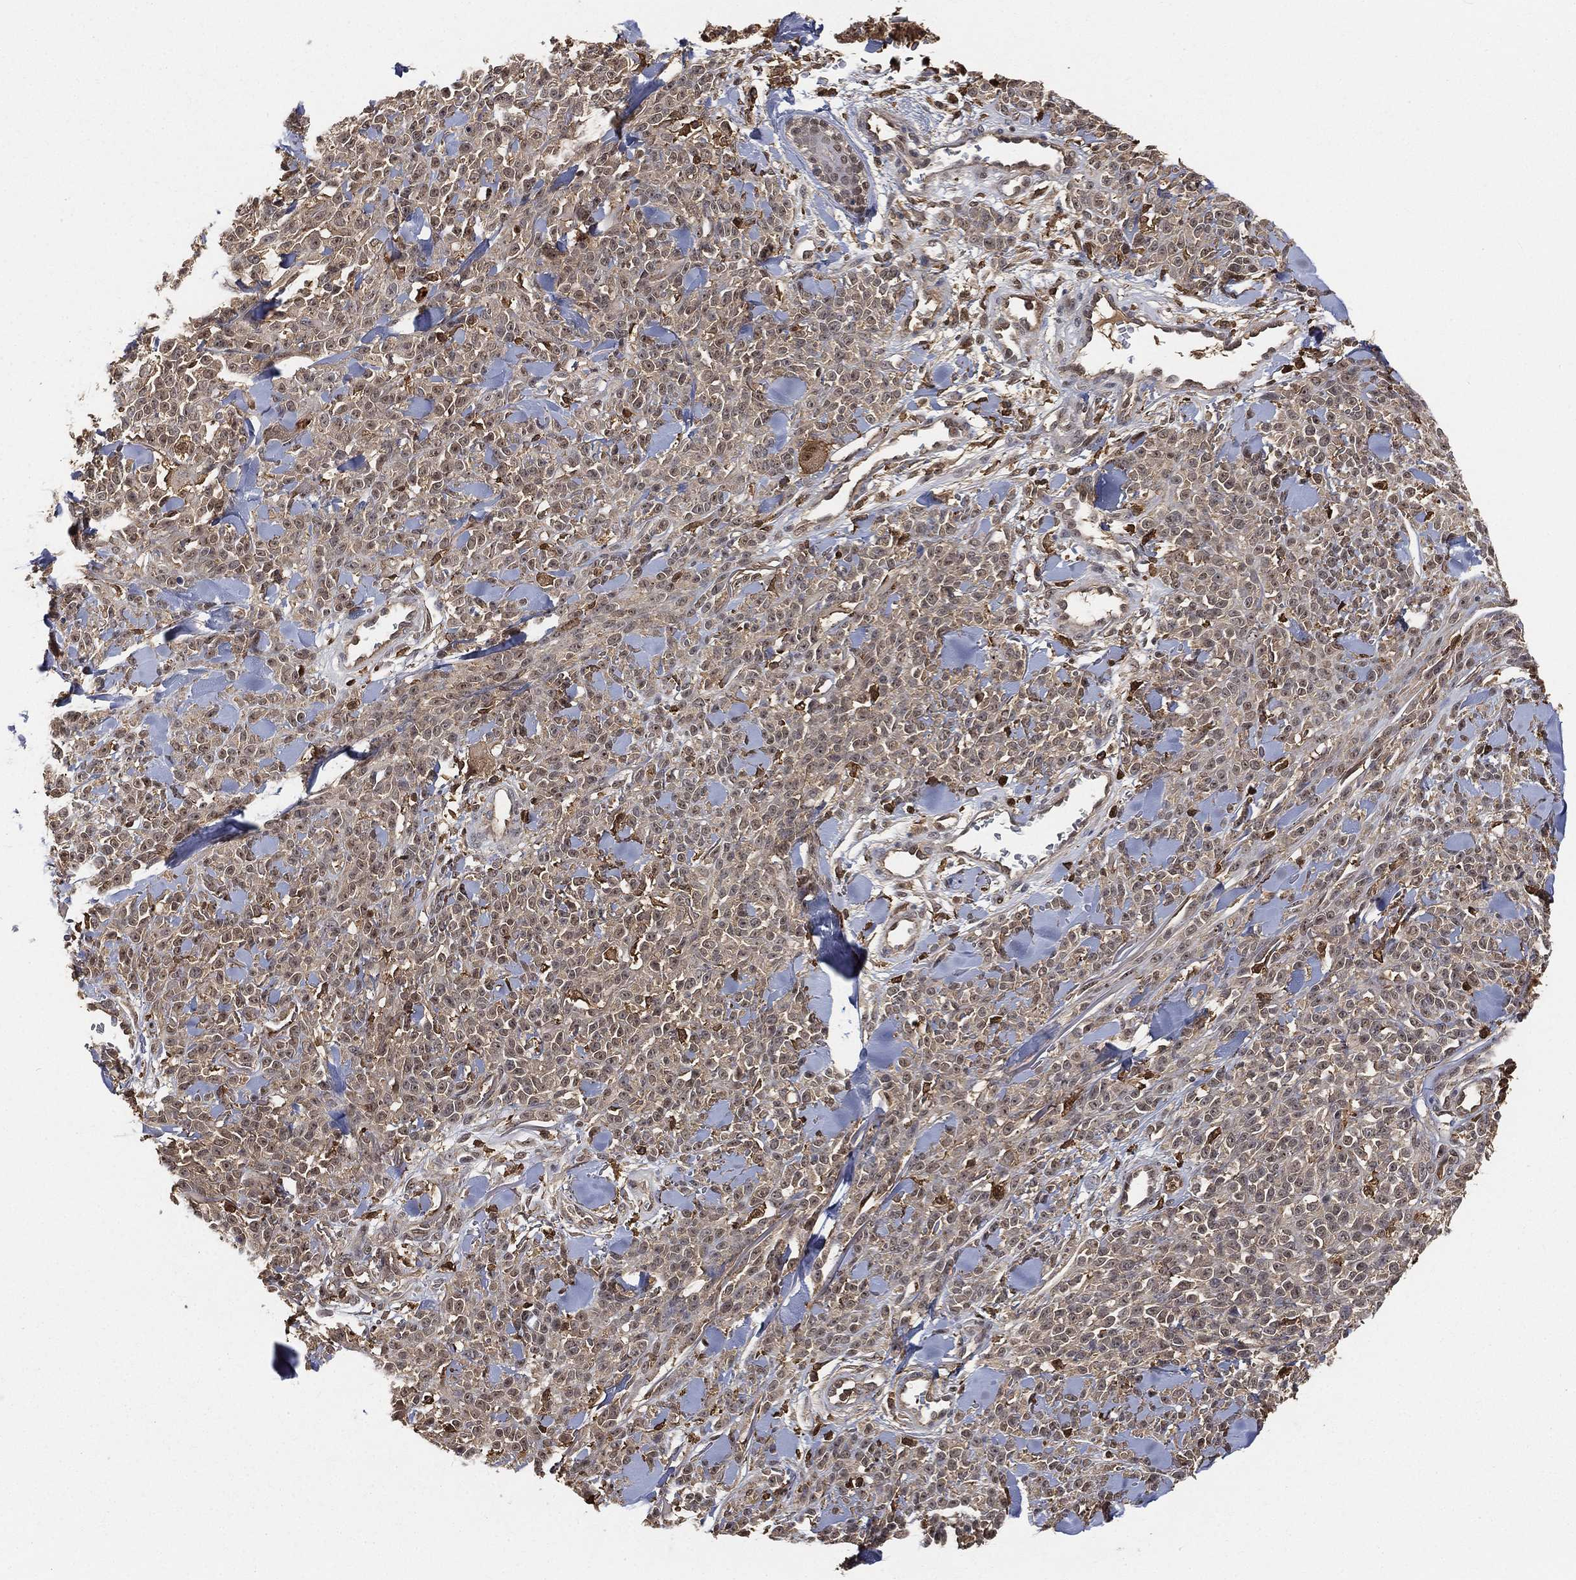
{"staining": {"intensity": "negative", "quantity": "none", "location": "none"}, "tissue": "melanoma", "cell_type": "Tumor cells", "image_type": "cancer", "snomed": [{"axis": "morphology", "description": "Malignant melanoma, NOS"}, {"axis": "topography", "description": "Skin"}, {"axis": "topography", "description": "Skin of trunk"}], "caption": "The IHC image has no significant staining in tumor cells of malignant melanoma tissue.", "gene": "CRYL1", "patient": {"sex": "male", "age": 74}}